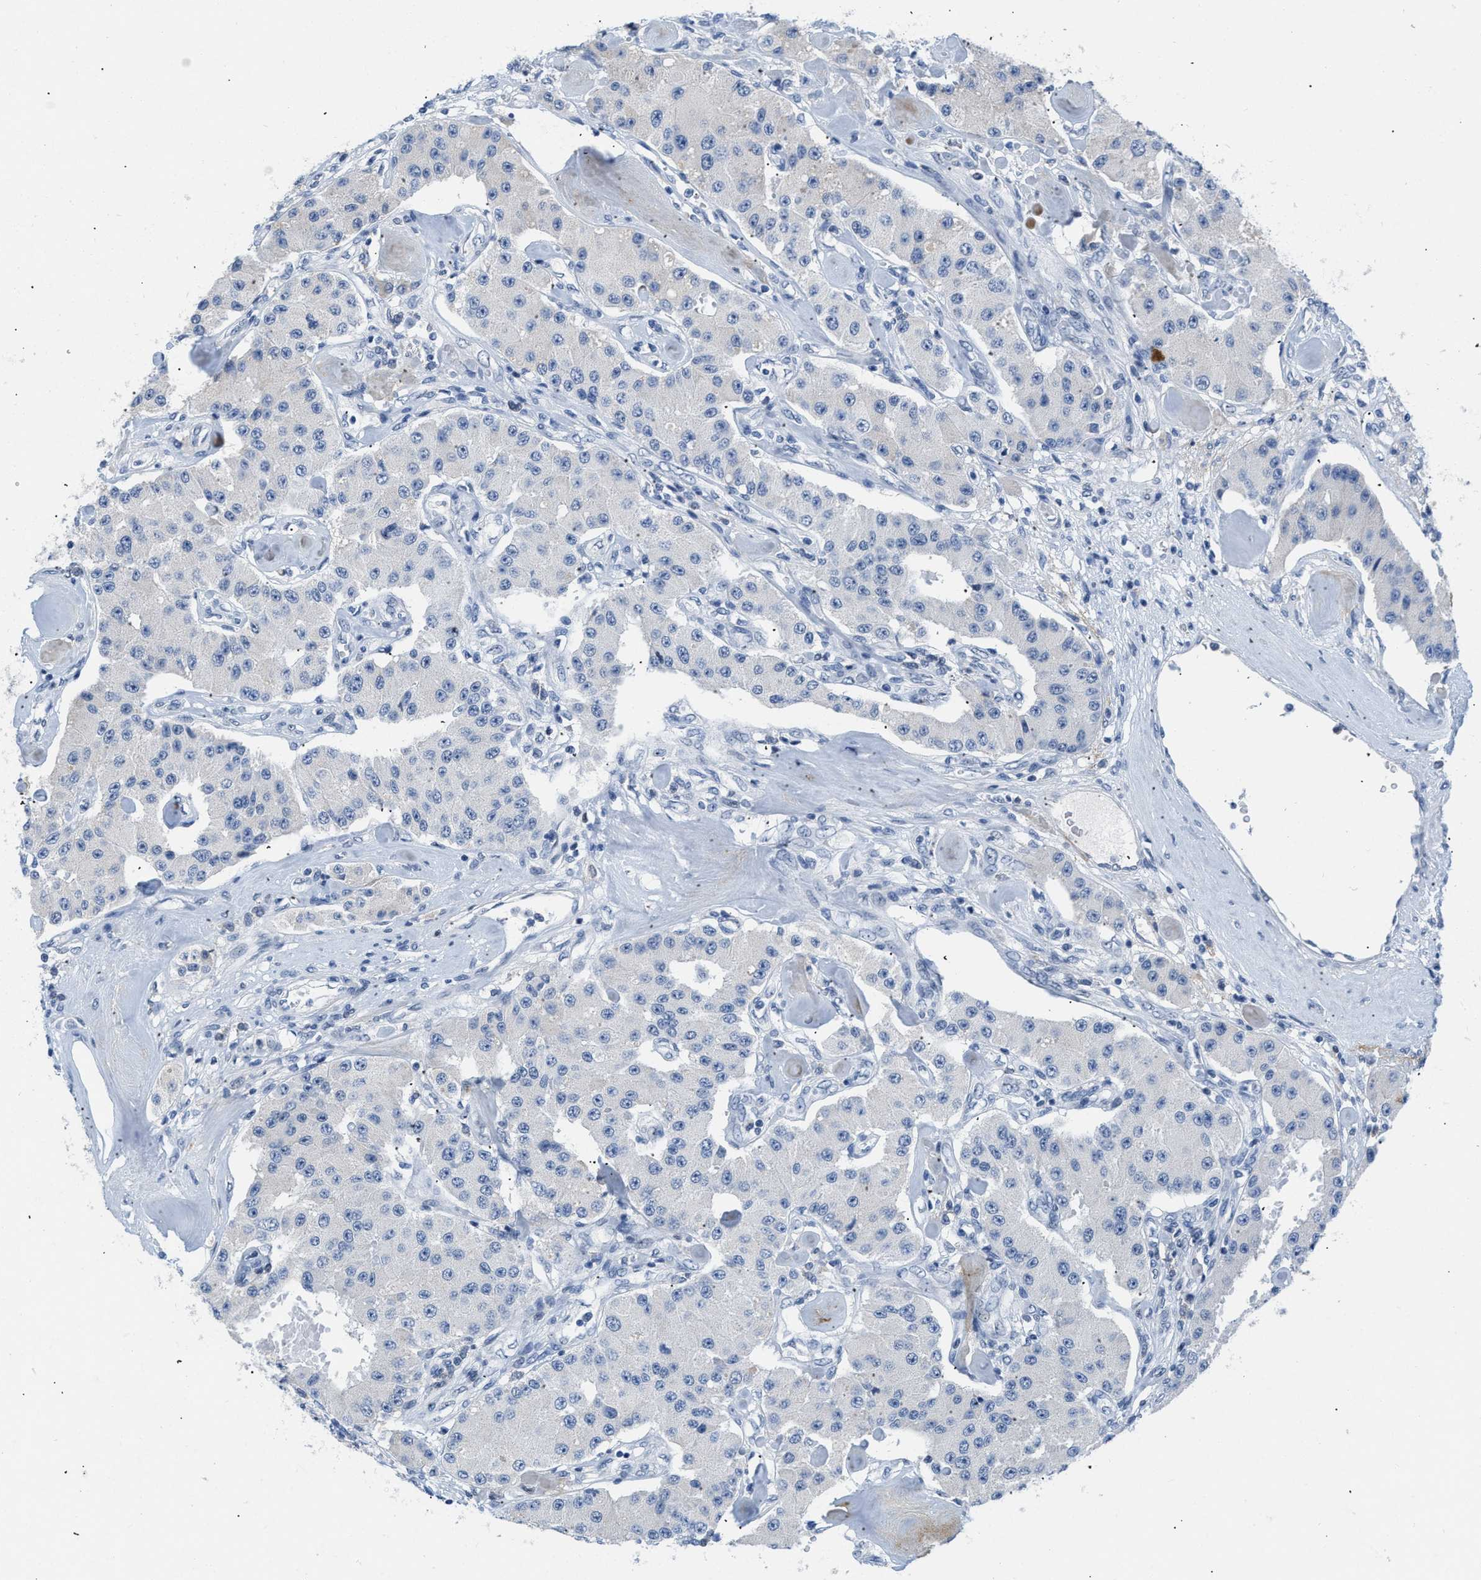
{"staining": {"intensity": "negative", "quantity": "none", "location": "none"}, "tissue": "carcinoid", "cell_type": "Tumor cells", "image_type": "cancer", "snomed": [{"axis": "morphology", "description": "Carcinoid, malignant, NOS"}, {"axis": "topography", "description": "Pancreas"}], "caption": "The micrograph shows no significant staining in tumor cells of malignant carcinoid. The staining is performed using DAB (3,3'-diaminobenzidine) brown chromogen with nuclei counter-stained in using hematoxylin.", "gene": "BOLL", "patient": {"sex": "male", "age": 41}}